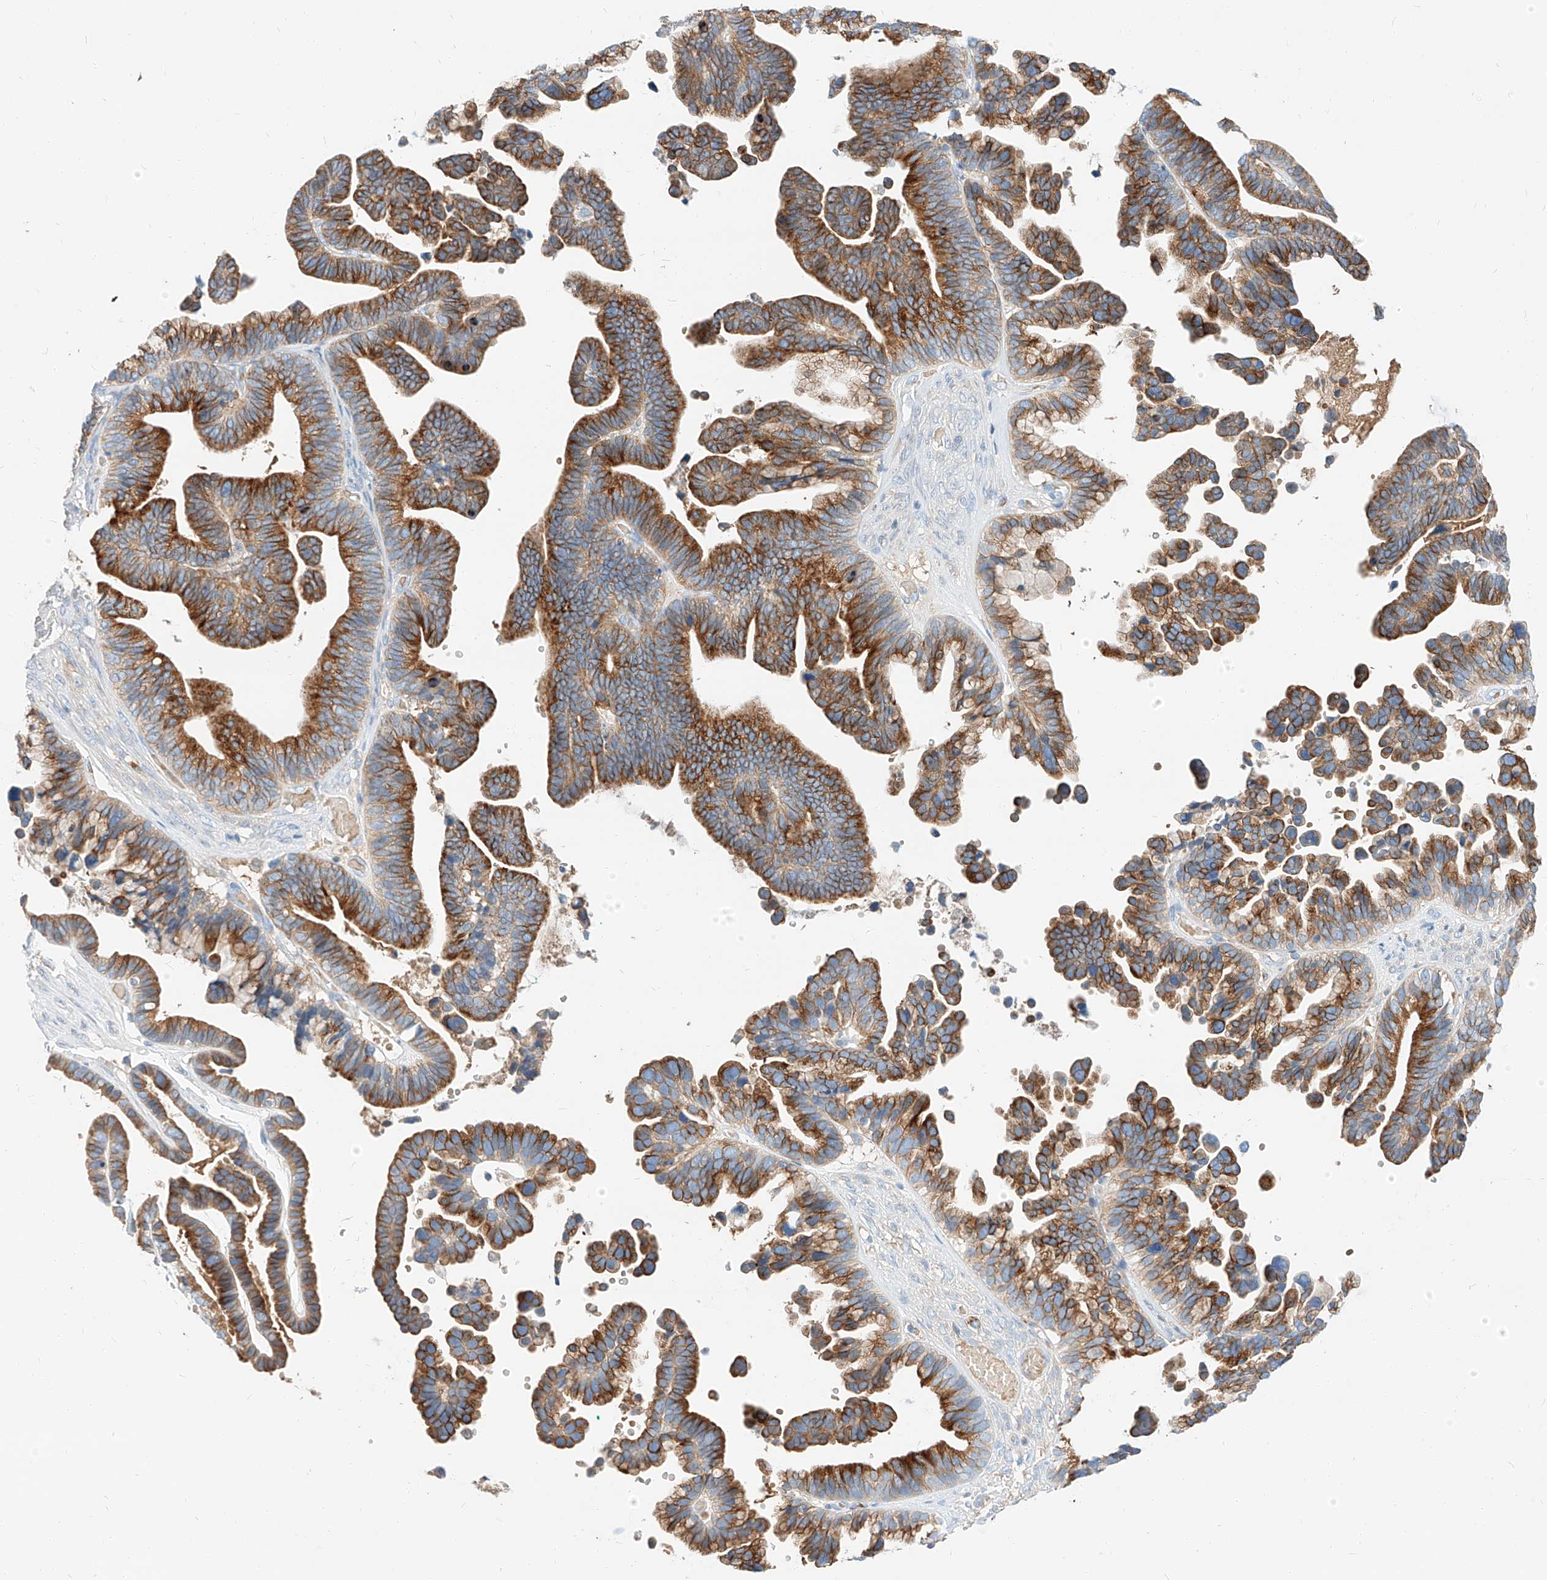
{"staining": {"intensity": "moderate", "quantity": ">75%", "location": "cytoplasmic/membranous"}, "tissue": "ovarian cancer", "cell_type": "Tumor cells", "image_type": "cancer", "snomed": [{"axis": "morphology", "description": "Cystadenocarcinoma, serous, NOS"}, {"axis": "topography", "description": "Ovary"}], "caption": "There is medium levels of moderate cytoplasmic/membranous expression in tumor cells of ovarian serous cystadenocarcinoma, as demonstrated by immunohistochemical staining (brown color).", "gene": "MAP7", "patient": {"sex": "female", "age": 56}}